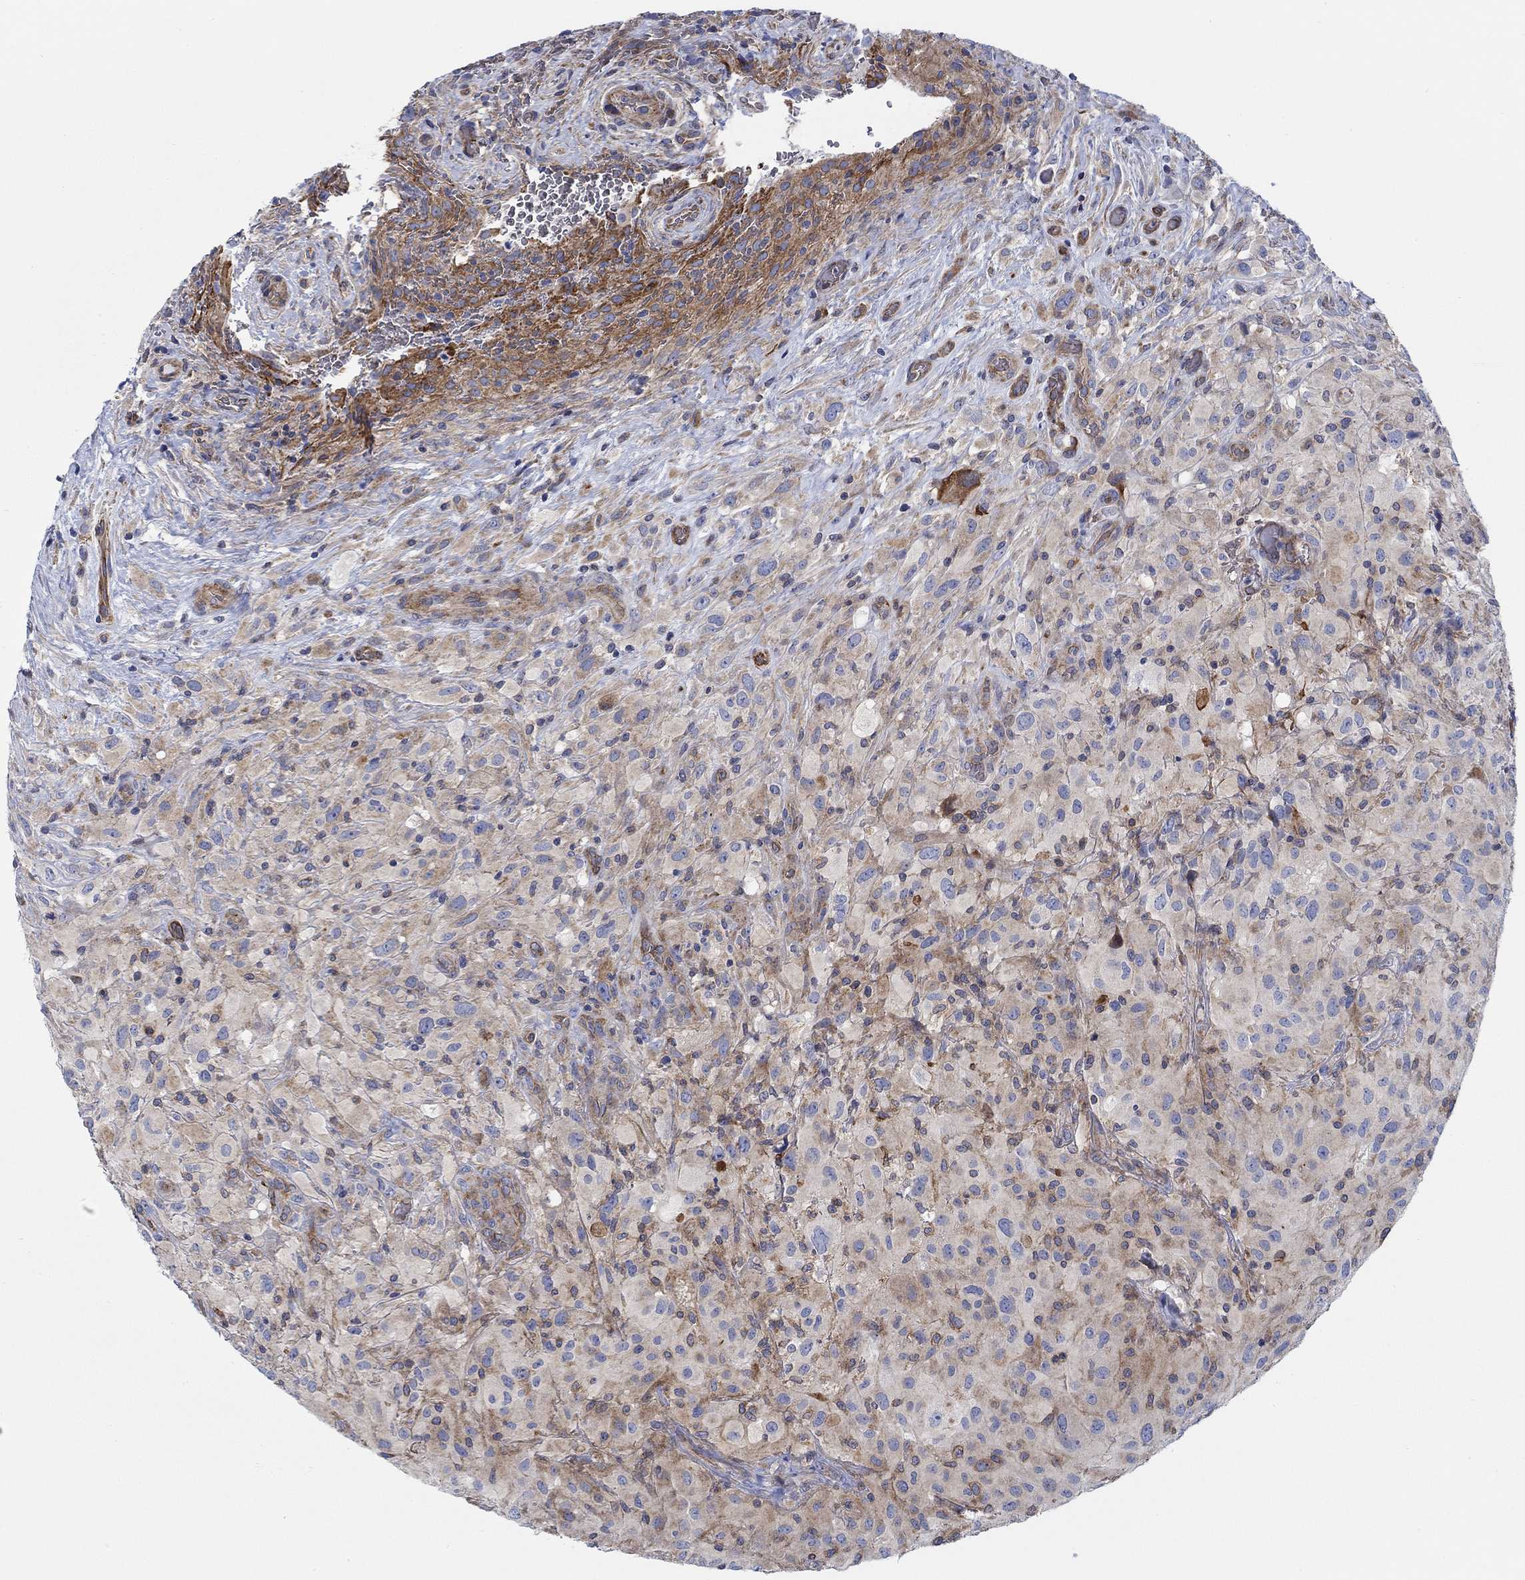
{"staining": {"intensity": "negative", "quantity": "none", "location": "none"}, "tissue": "glioma", "cell_type": "Tumor cells", "image_type": "cancer", "snomed": [{"axis": "morphology", "description": "Glioma, malignant, High grade"}, {"axis": "topography", "description": "Cerebral cortex"}], "caption": "There is no significant expression in tumor cells of glioma.", "gene": "FMN1", "patient": {"sex": "male", "age": 35}}